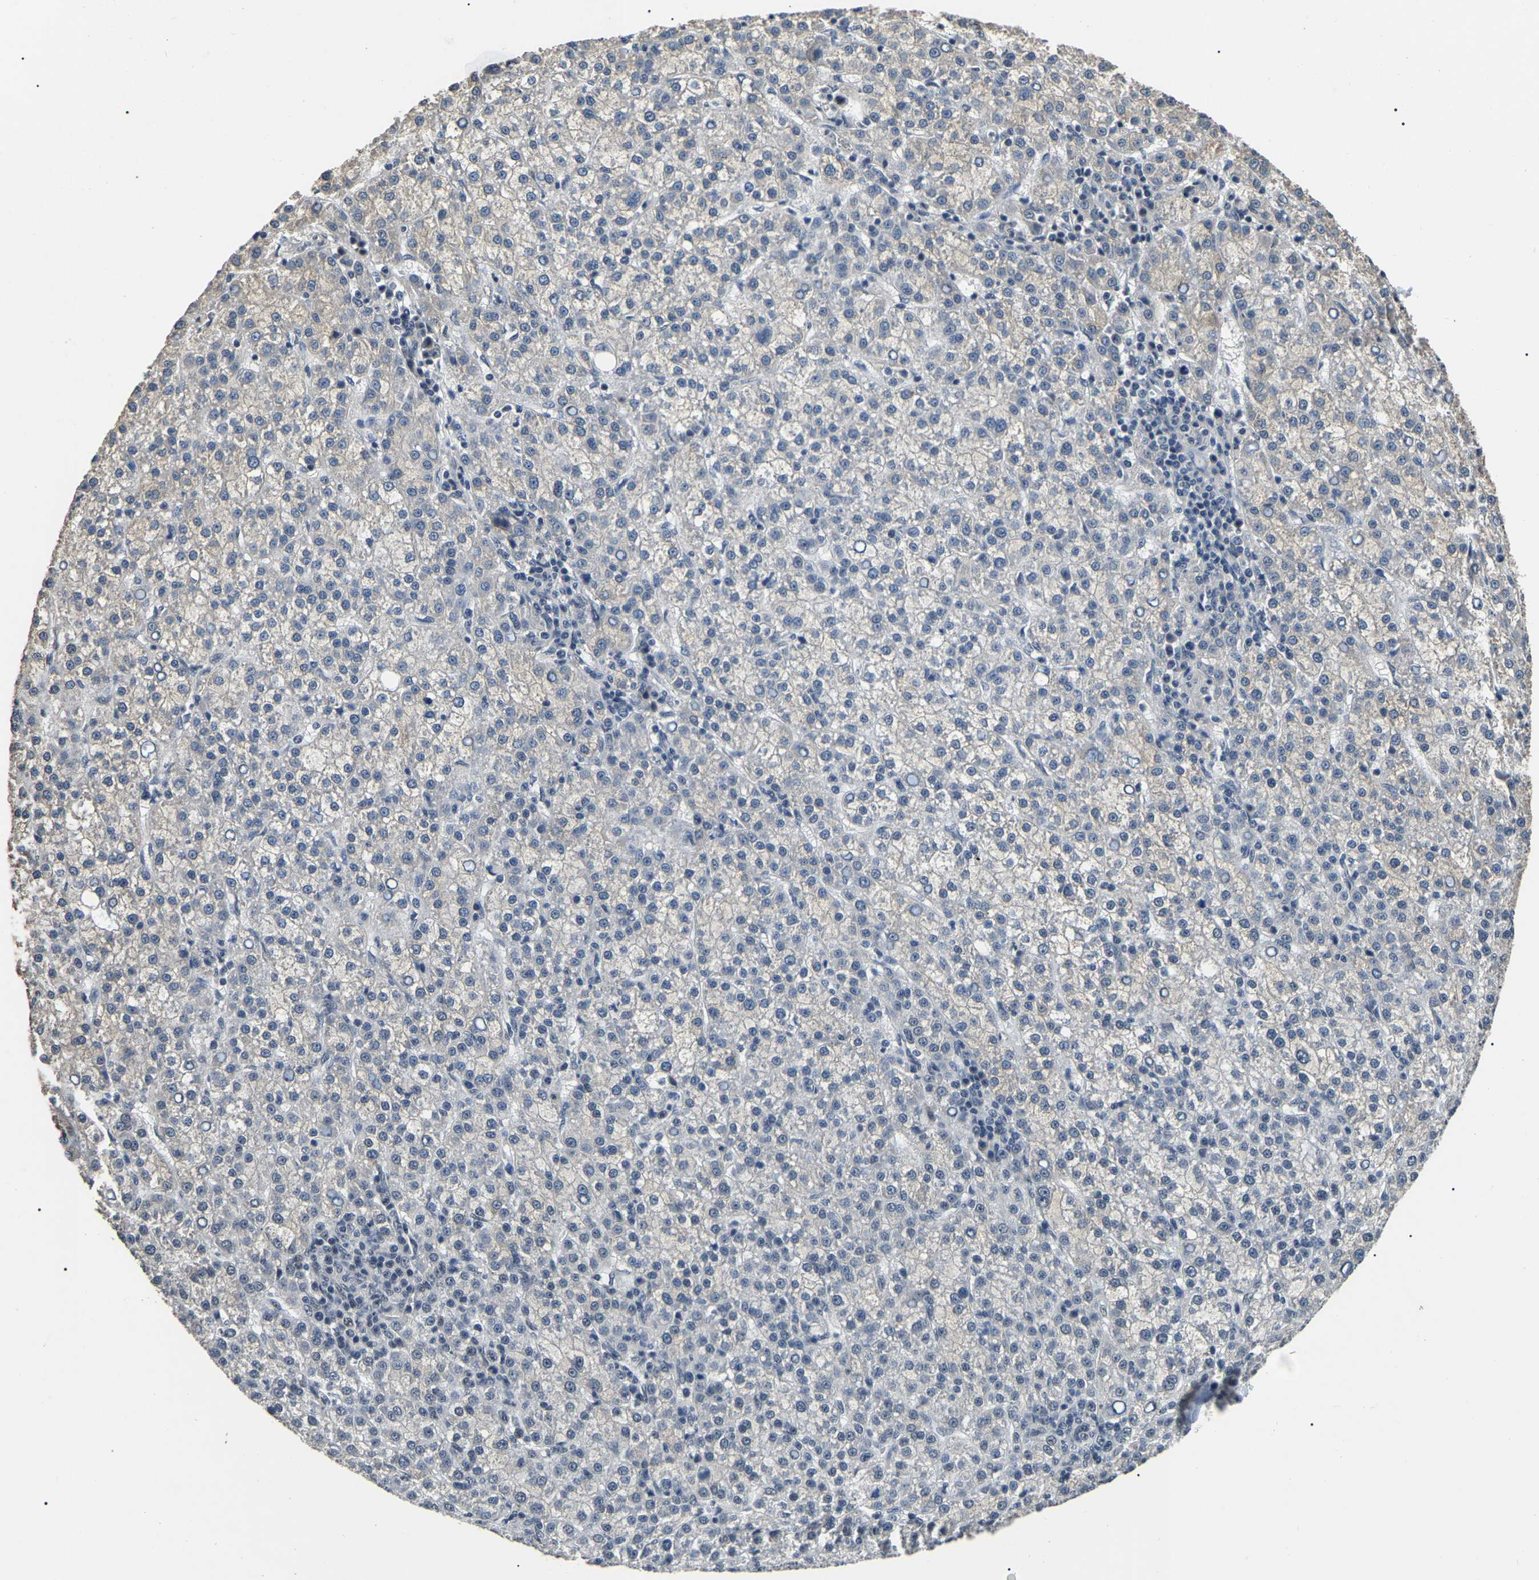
{"staining": {"intensity": "negative", "quantity": "none", "location": "none"}, "tissue": "liver cancer", "cell_type": "Tumor cells", "image_type": "cancer", "snomed": [{"axis": "morphology", "description": "Carcinoma, Hepatocellular, NOS"}, {"axis": "topography", "description": "Liver"}], "caption": "DAB immunohistochemical staining of liver hepatocellular carcinoma demonstrates no significant positivity in tumor cells.", "gene": "PPM1E", "patient": {"sex": "female", "age": 58}}